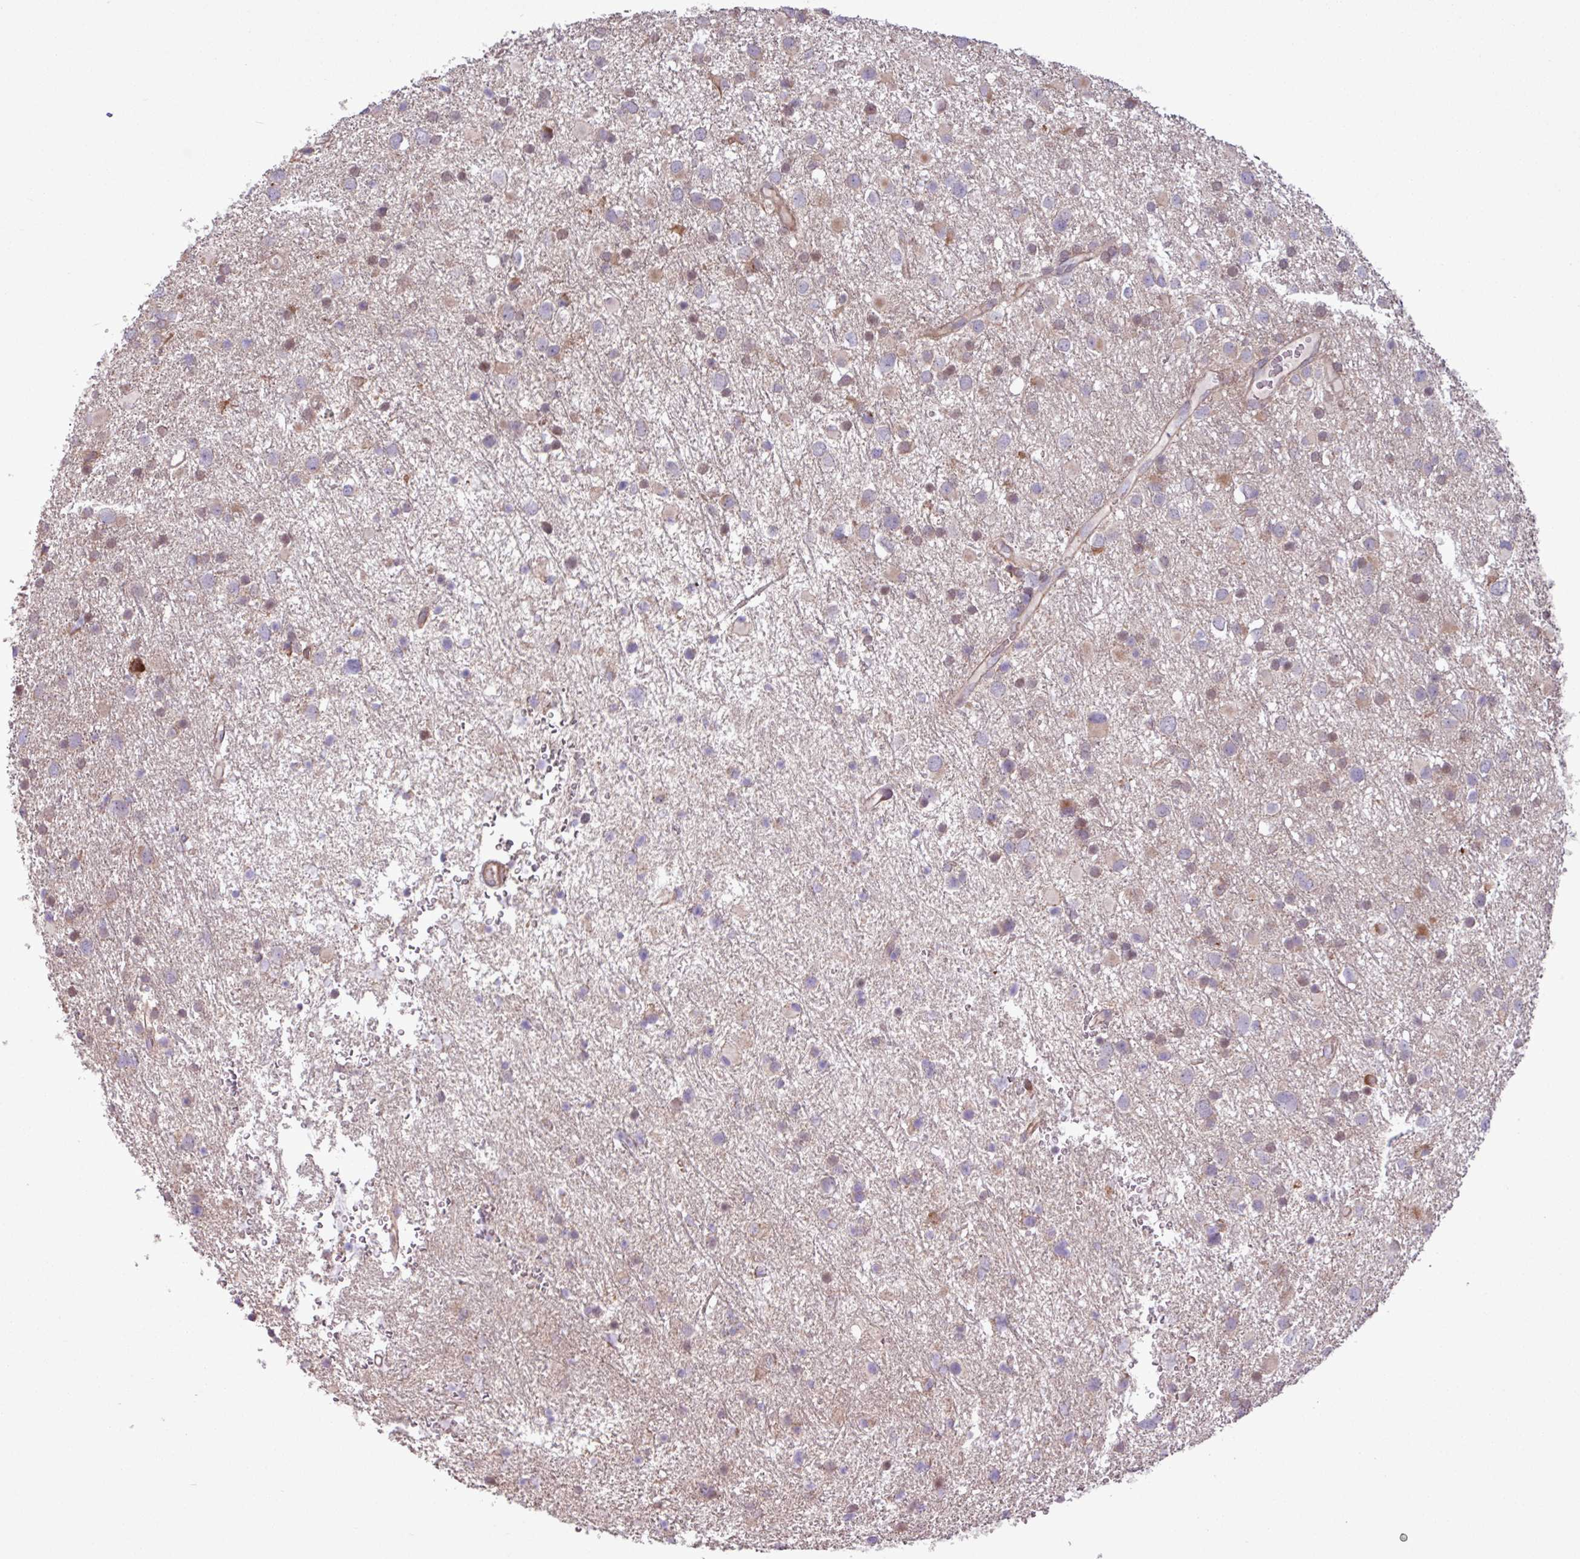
{"staining": {"intensity": "moderate", "quantity": "<25%", "location": "cytoplasmic/membranous"}, "tissue": "glioma", "cell_type": "Tumor cells", "image_type": "cancer", "snomed": [{"axis": "morphology", "description": "Glioma, malignant, Low grade"}, {"axis": "topography", "description": "Brain"}], "caption": "The histopathology image shows immunohistochemical staining of malignant glioma (low-grade). There is moderate cytoplasmic/membranous expression is seen in about <25% of tumor cells. The protein is shown in brown color, while the nuclei are stained blue.", "gene": "PDPR", "patient": {"sex": "female", "age": 32}}